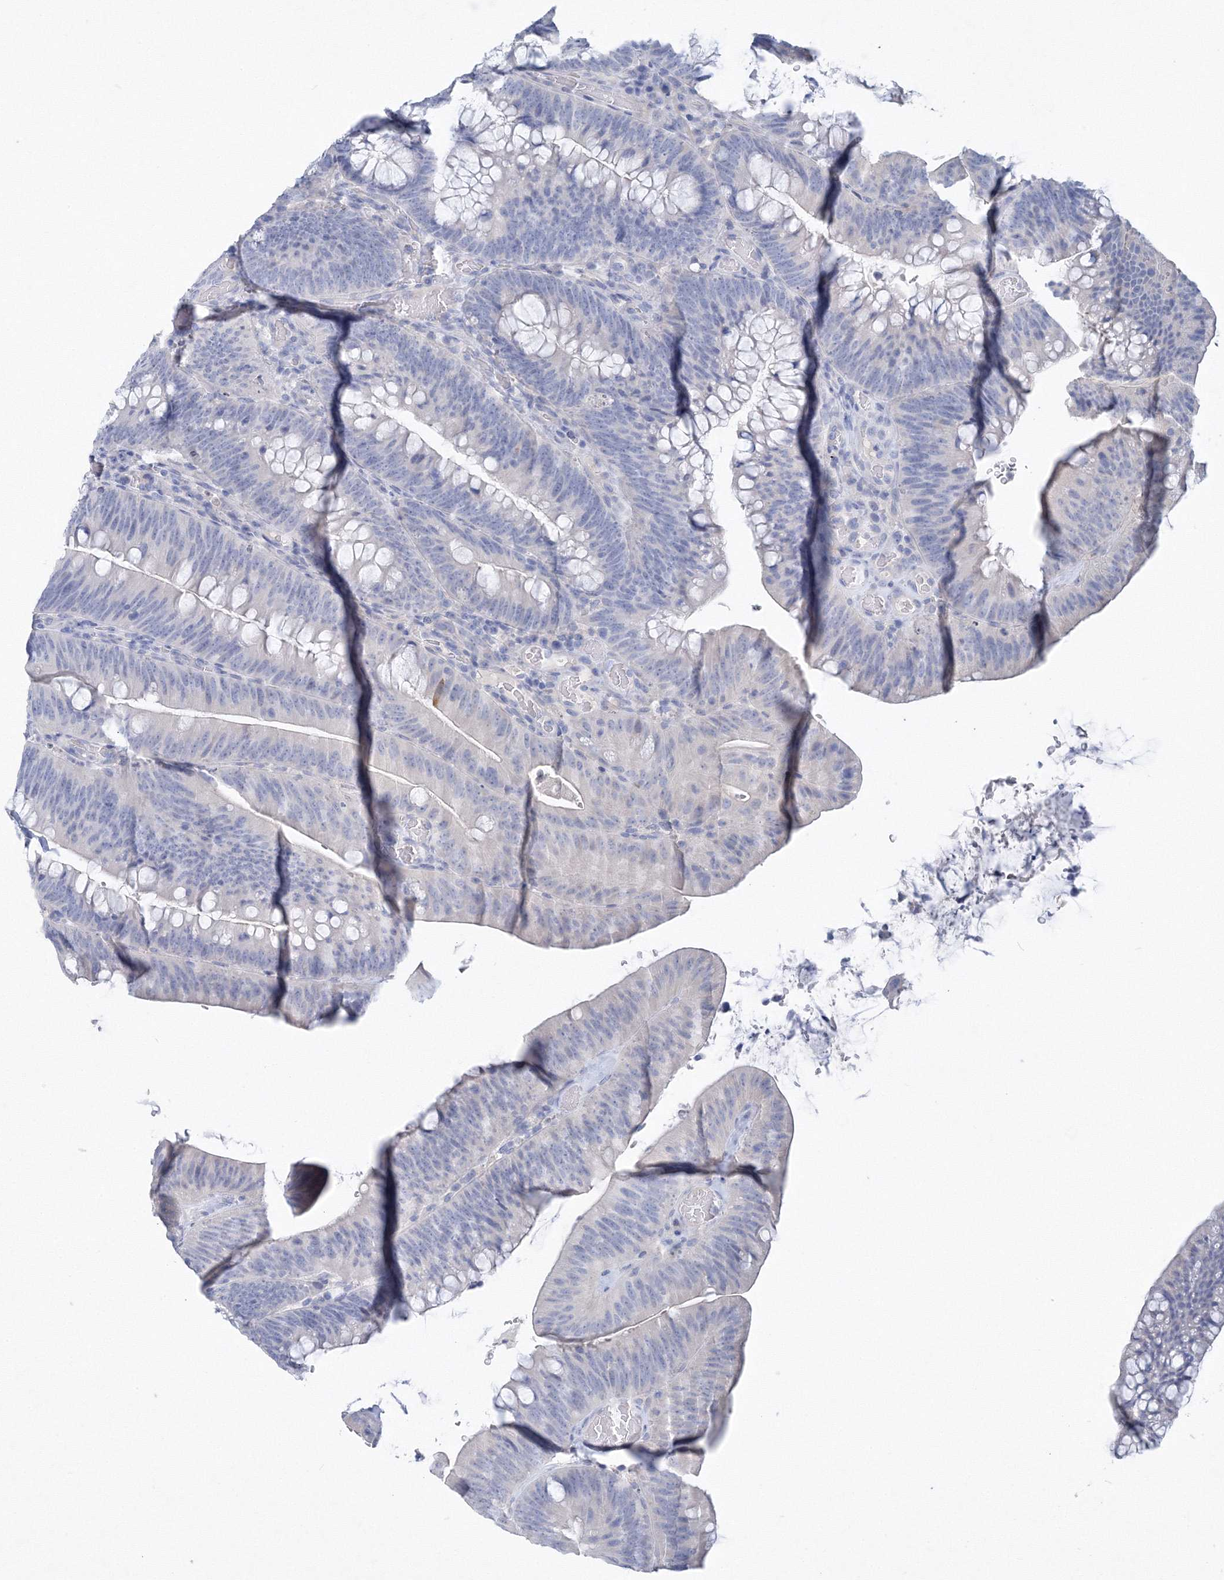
{"staining": {"intensity": "negative", "quantity": "none", "location": "none"}, "tissue": "colorectal cancer", "cell_type": "Tumor cells", "image_type": "cancer", "snomed": [{"axis": "morphology", "description": "Normal tissue, NOS"}, {"axis": "topography", "description": "Colon"}], "caption": "The immunohistochemistry (IHC) photomicrograph has no significant positivity in tumor cells of colorectal cancer tissue.", "gene": "OSBPL6", "patient": {"sex": "female", "age": 82}}